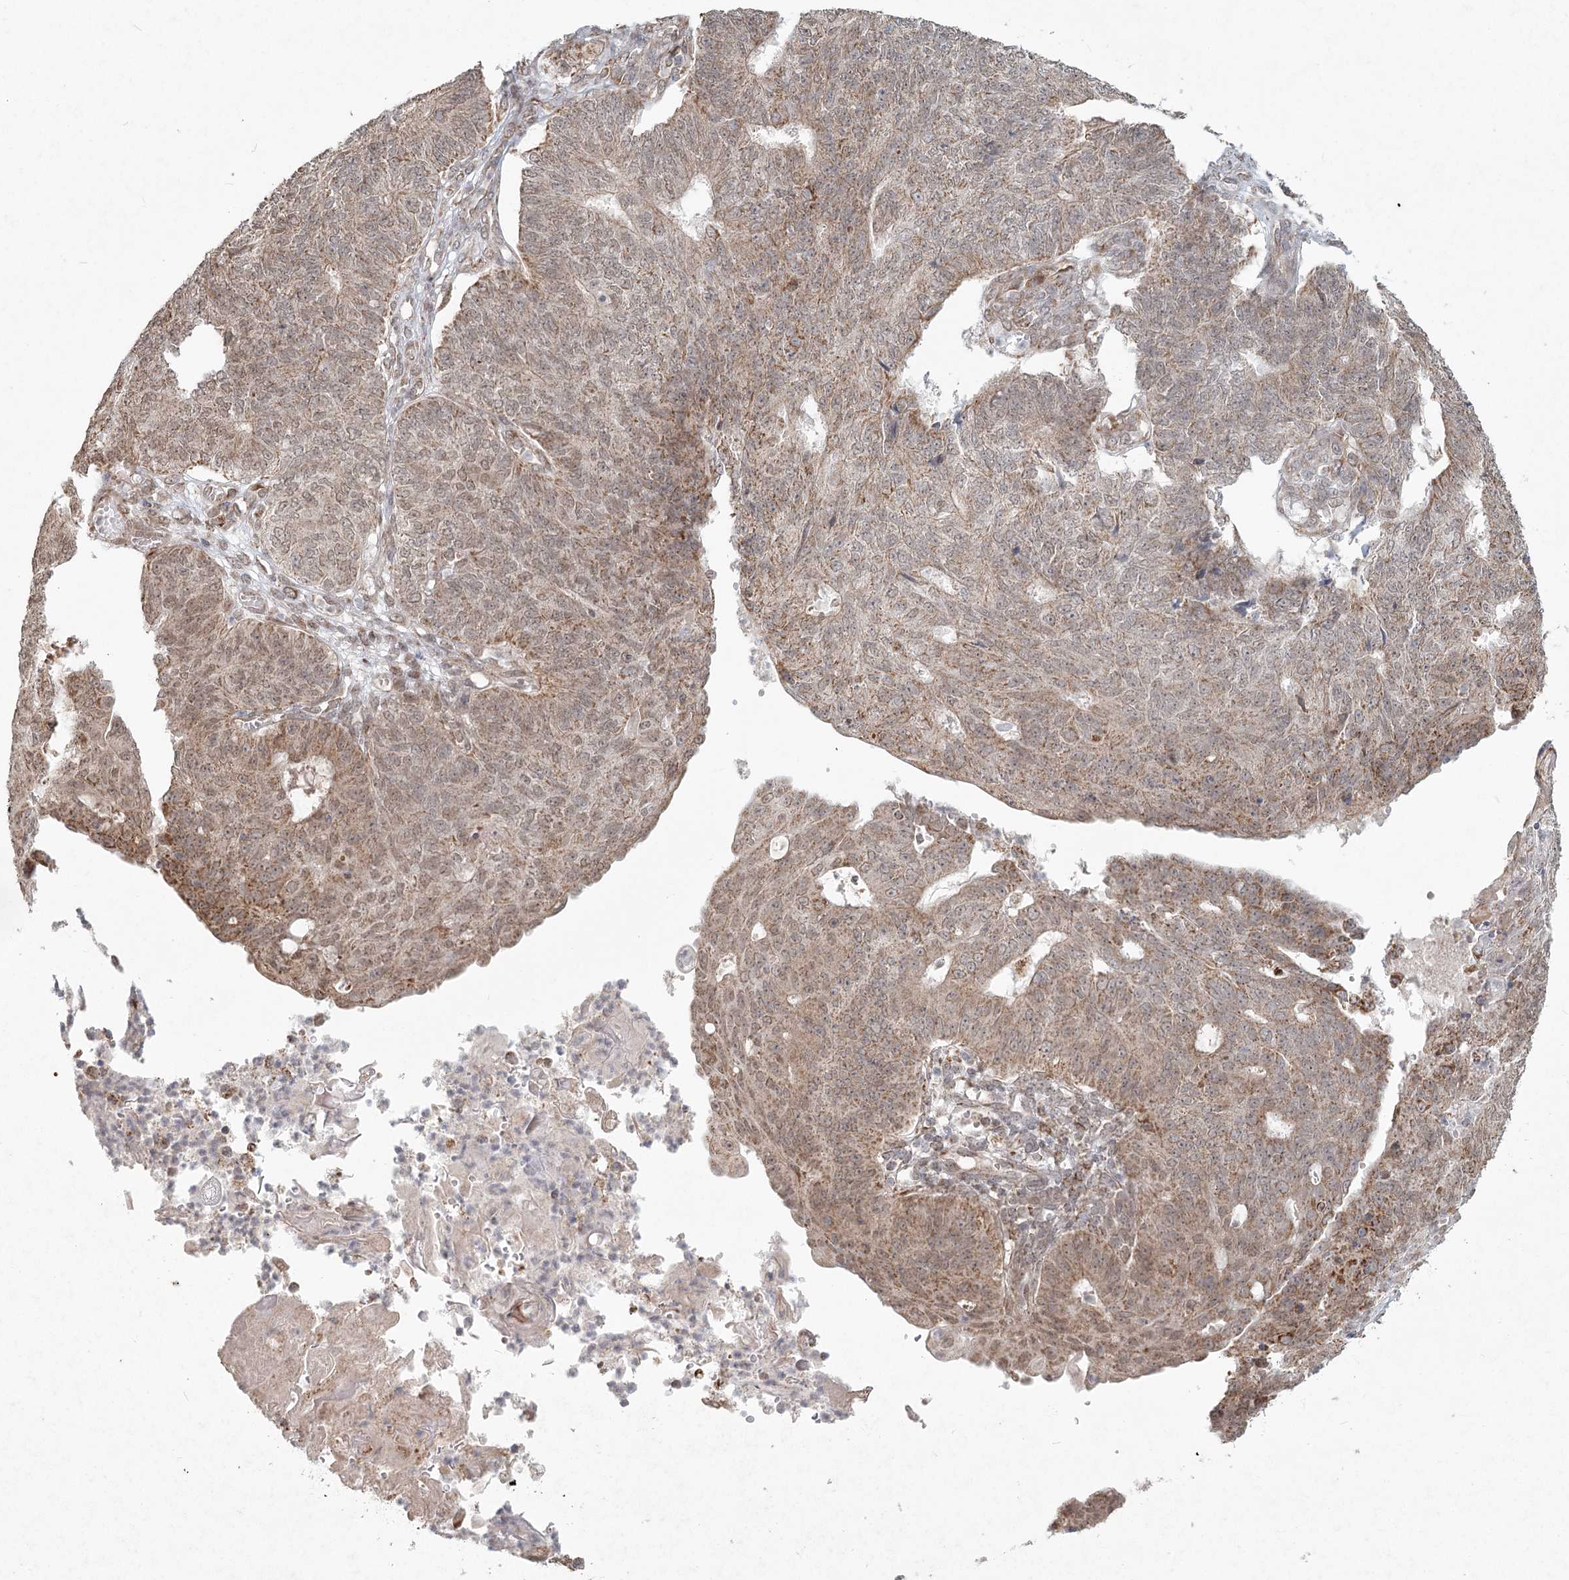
{"staining": {"intensity": "moderate", "quantity": ">75%", "location": "cytoplasmic/membranous,nuclear"}, "tissue": "endometrial cancer", "cell_type": "Tumor cells", "image_type": "cancer", "snomed": [{"axis": "morphology", "description": "Adenocarcinoma, NOS"}, {"axis": "topography", "description": "Endometrium"}], "caption": "A brown stain shows moderate cytoplasmic/membranous and nuclear expression of a protein in human endometrial adenocarcinoma tumor cells.", "gene": "LACTB", "patient": {"sex": "female", "age": 32}}